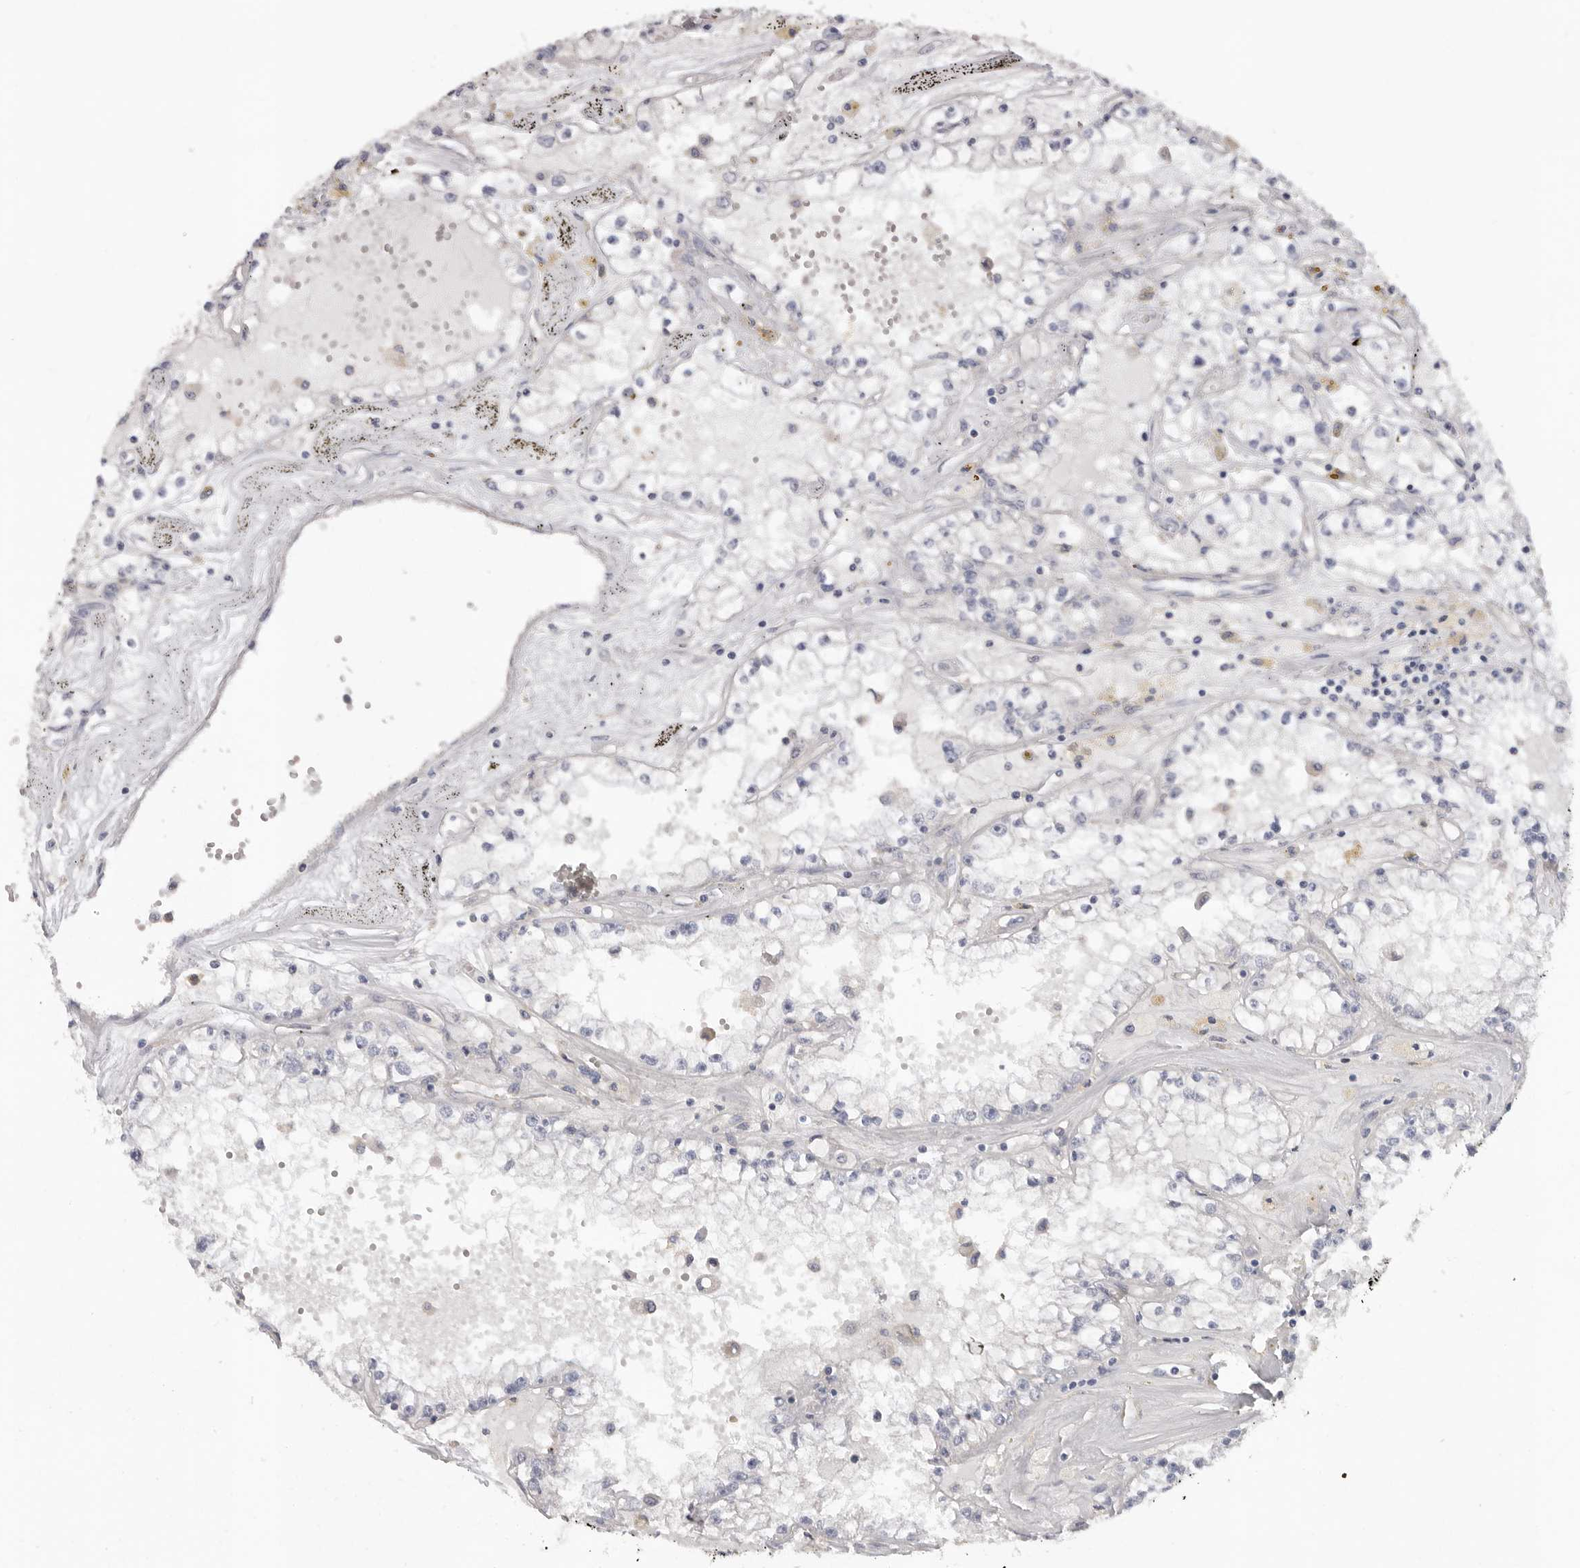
{"staining": {"intensity": "negative", "quantity": "none", "location": "none"}, "tissue": "renal cancer", "cell_type": "Tumor cells", "image_type": "cancer", "snomed": [{"axis": "morphology", "description": "Adenocarcinoma, NOS"}, {"axis": "topography", "description": "Kidney"}], "caption": "High magnification brightfield microscopy of renal cancer (adenocarcinoma) stained with DAB (3,3'-diaminobenzidine) (brown) and counterstained with hematoxylin (blue): tumor cells show no significant positivity.", "gene": "WDTC1", "patient": {"sex": "male", "age": 56}}